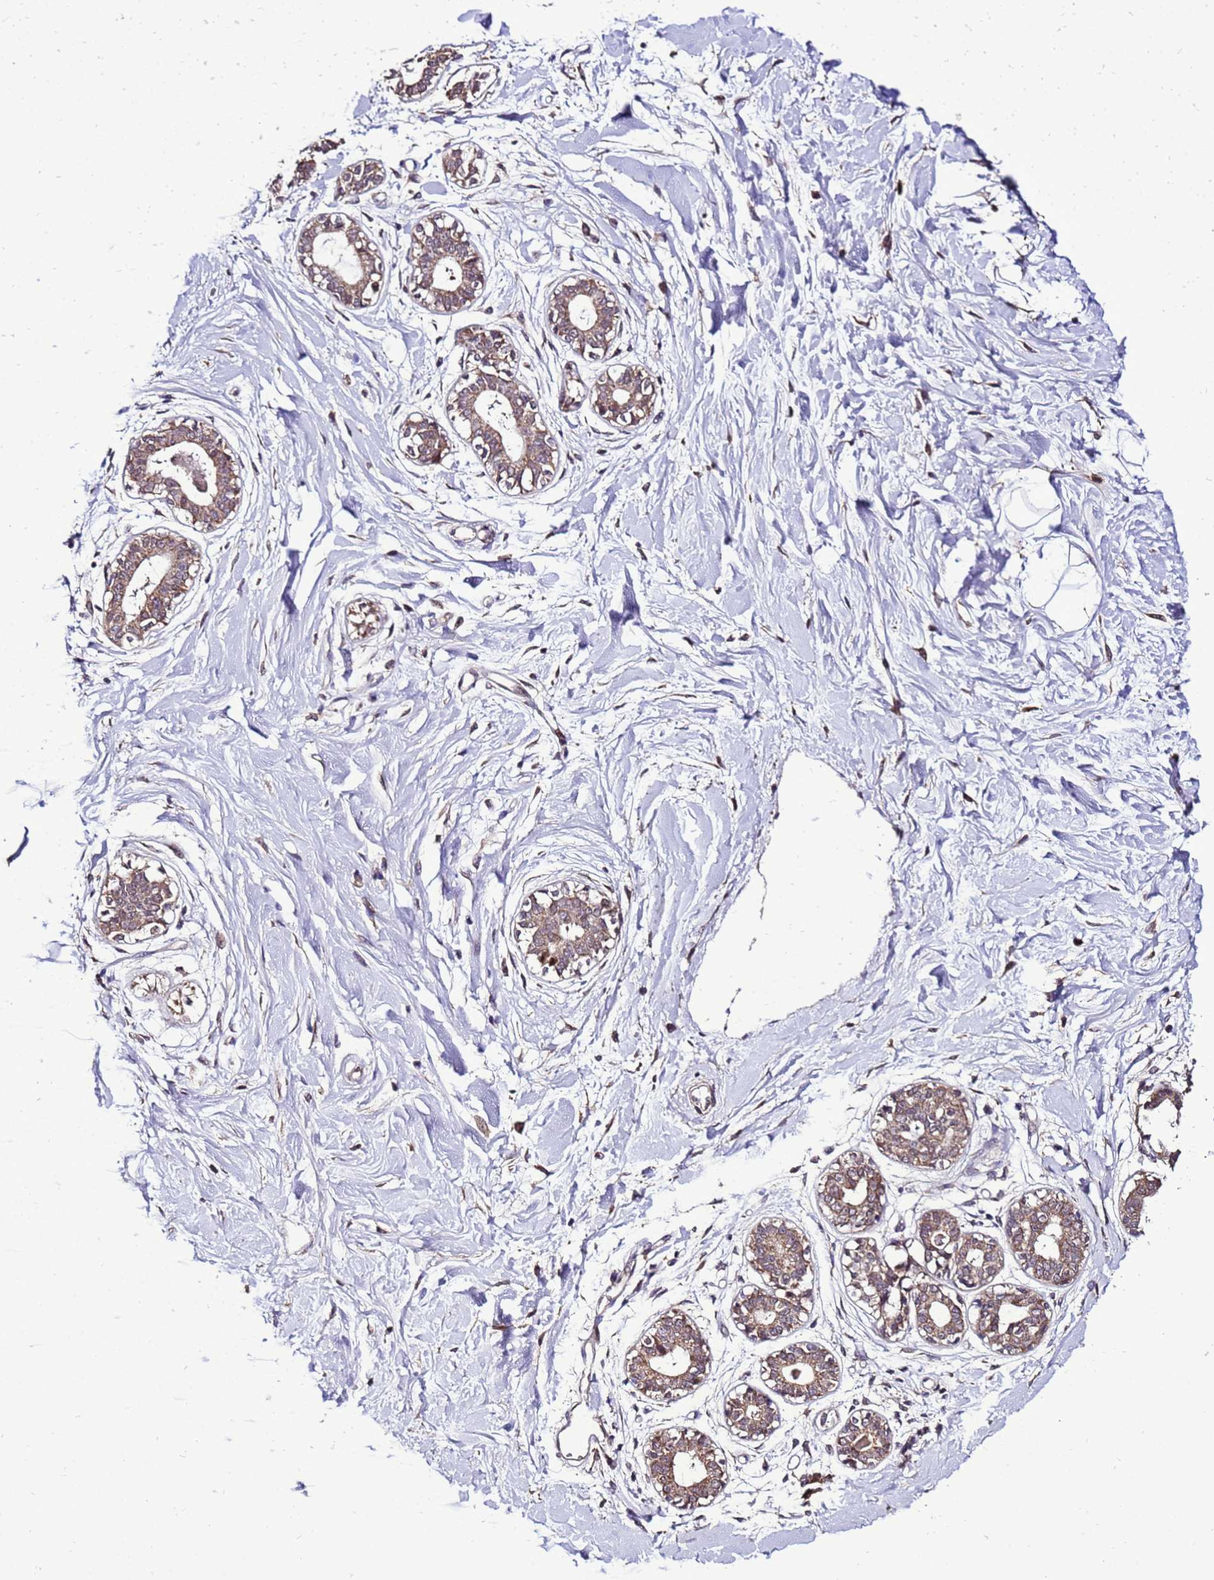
{"staining": {"intensity": "moderate", "quantity": ">75%", "location": "cytoplasmic/membranous"}, "tissue": "breast", "cell_type": "Glandular cells", "image_type": "normal", "snomed": [{"axis": "morphology", "description": "Normal tissue, NOS"}, {"axis": "topography", "description": "Breast"}], "caption": "This is a micrograph of IHC staining of unremarkable breast, which shows moderate positivity in the cytoplasmic/membranous of glandular cells.", "gene": "ZNF329", "patient": {"sex": "female", "age": 45}}